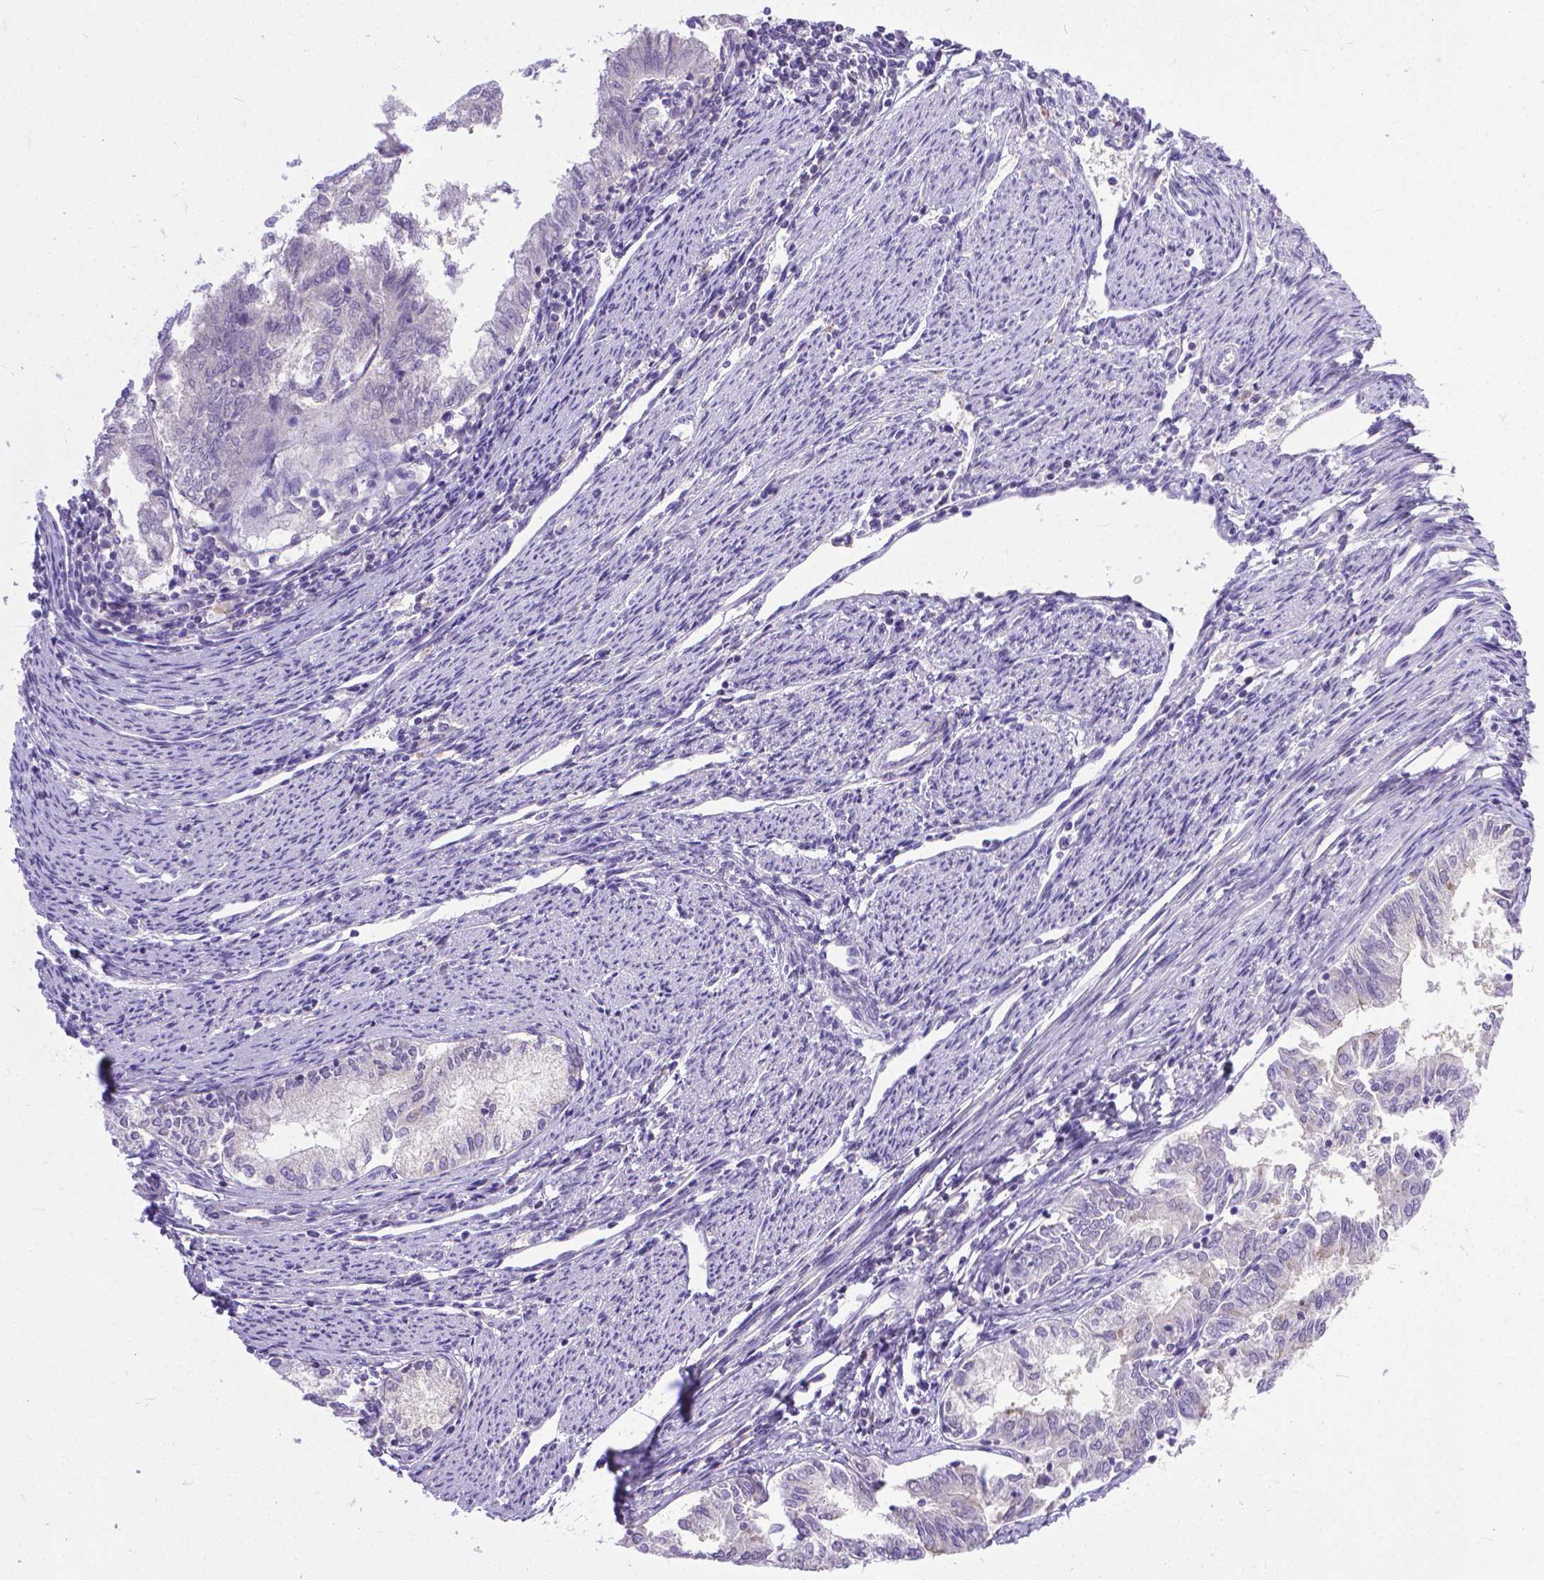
{"staining": {"intensity": "negative", "quantity": "none", "location": "none"}, "tissue": "endometrial cancer", "cell_type": "Tumor cells", "image_type": "cancer", "snomed": [{"axis": "morphology", "description": "Adenocarcinoma, NOS"}, {"axis": "topography", "description": "Endometrium"}], "caption": "A high-resolution histopathology image shows IHC staining of endometrial cancer (adenocarcinoma), which demonstrates no significant expression in tumor cells.", "gene": "TTLL6", "patient": {"sex": "female", "age": 79}}